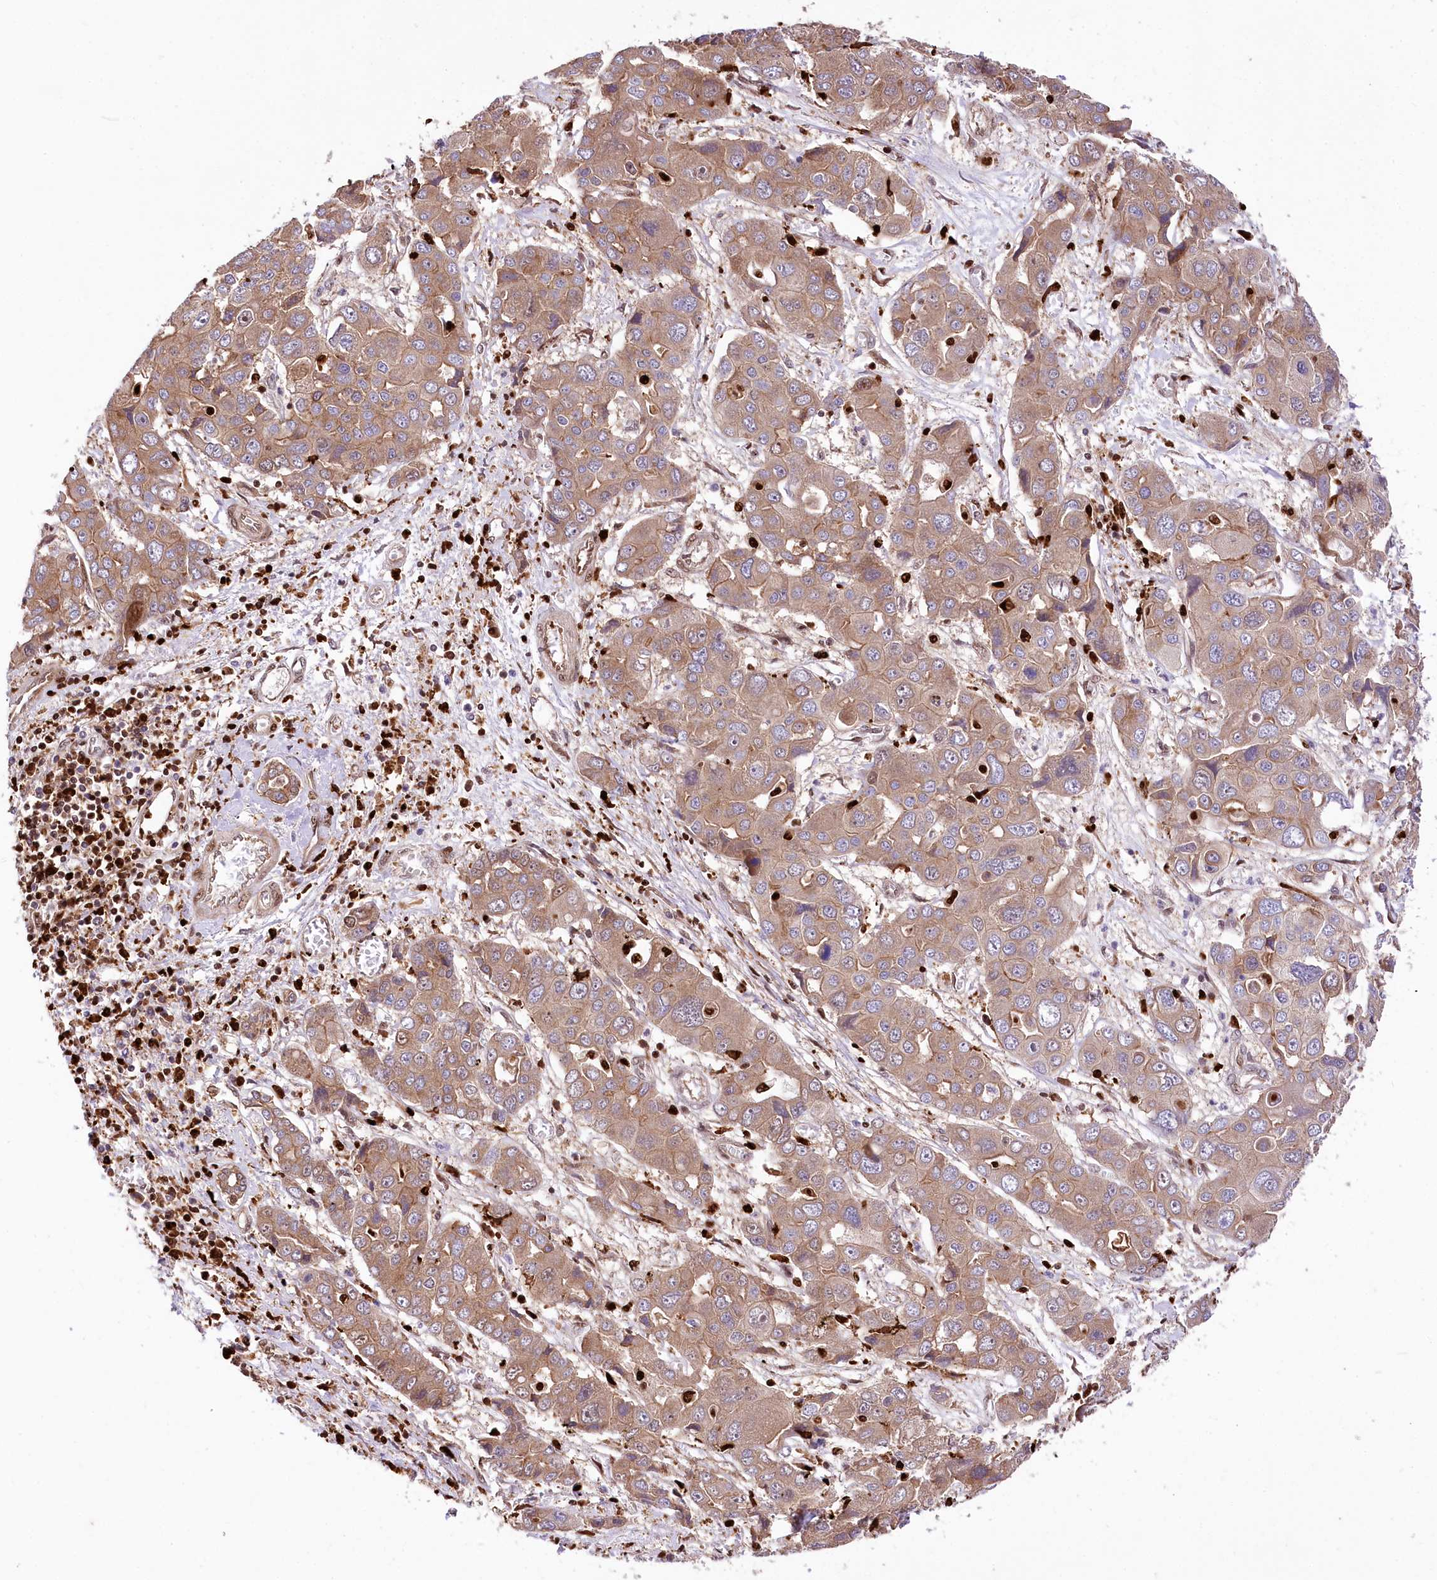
{"staining": {"intensity": "moderate", "quantity": ">75%", "location": "cytoplasmic/membranous"}, "tissue": "liver cancer", "cell_type": "Tumor cells", "image_type": "cancer", "snomed": [{"axis": "morphology", "description": "Cholangiocarcinoma"}, {"axis": "topography", "description": "Liver"}], "caption": "A high-resolution micrograph shows immunohistochemistry staining of liver cholangiocarcinoma, which demonstrates moderate cytoplasmic/membranous positivity in approximately >75% of tumor cells.", "gene": "FIGN", "patient": {"sex": "male", "age": 67}}